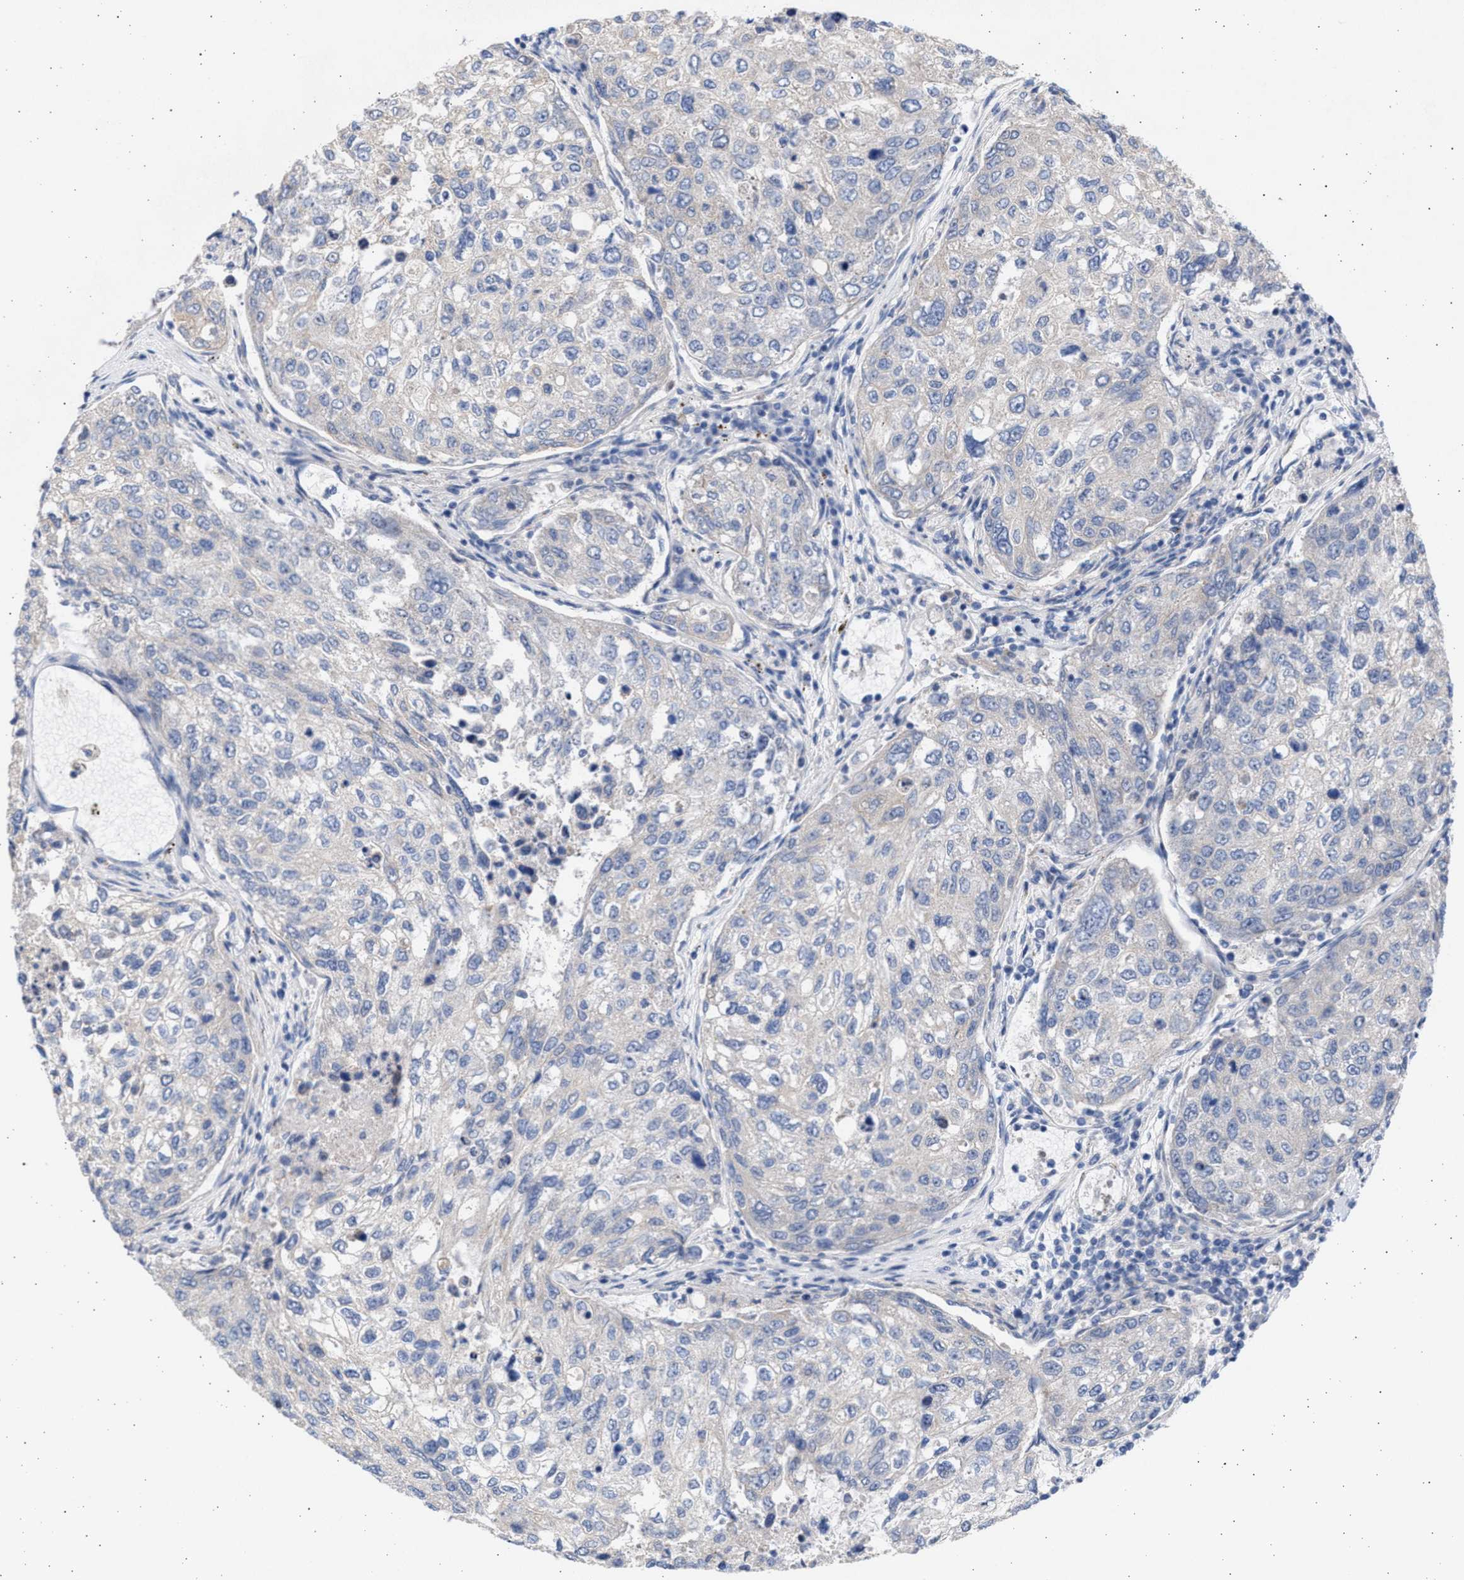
{"staining": {"intensity": "negative", "quantity": "none", "location": "none"}, "tissue": "urothelial cancer", "cell_type": "Tumor cells", "image_type": "cancer", "snomed": [{"axis": "morphology", "description": "Urothelial carcinoma, High grade"}, {"axis": "topography", "description": "Lymph node"}, {"axis": "topography", "description": "Urinary bladder"}], "caption": "The image exhibits no staining of tumor cells in urothelial carcinoma (high-grade). (DAB (3,3'-diaminobenzidine) immunohistochemistry (IHC) with hematoxylin counter stain).", "gene": "NBR1", "patient": {"sex": "male", "age": 51}}